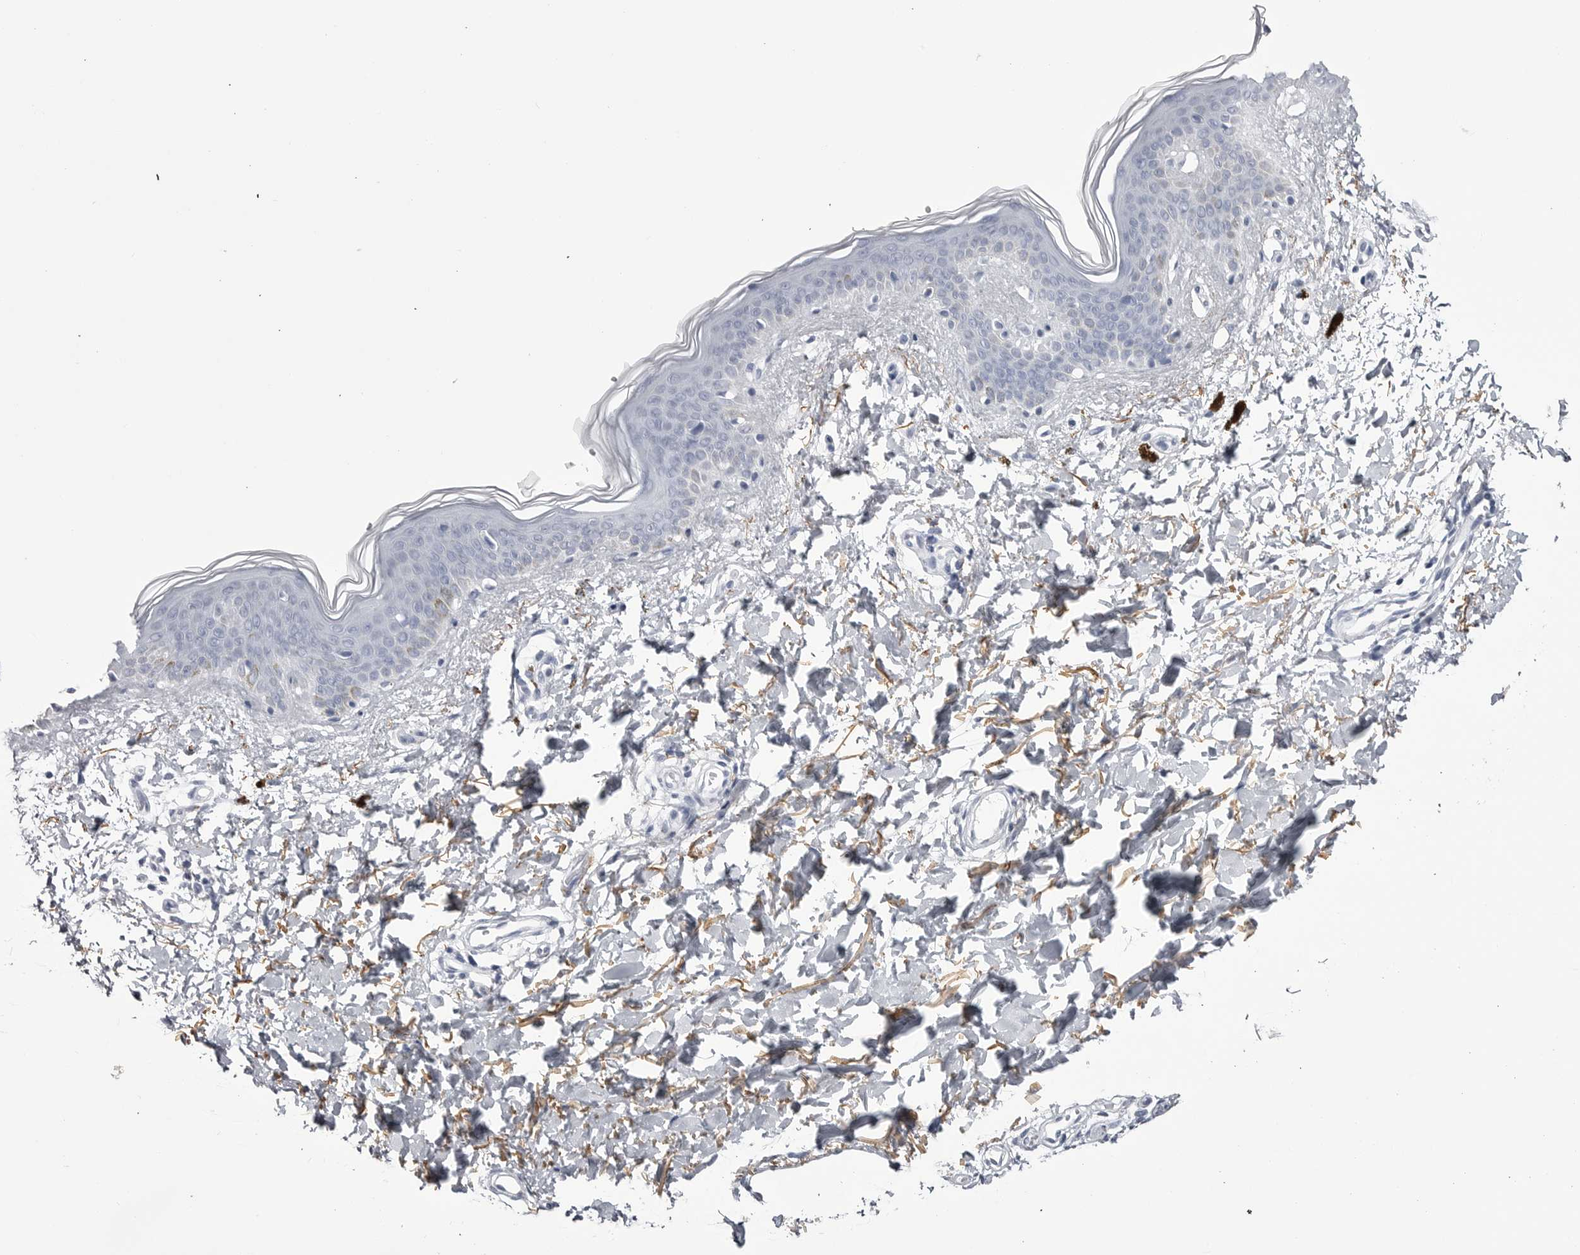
{"staining": {"intensity": "moderate", "quantity": ">75%", "location": "cytoplasmic/membranous"}, "tissue": "skin", "cell_type": "Fibroblasts", "image_type": "normal", "snomed": [{"axis": "morphology", "description": "Normal tissue, NOS"}, {"axis": "topography", "description": "Skin"}], "caption": "Moderate cytoplasmic/membranous positivity is seen in approximately >75% of fibroblasts in benign skin.", "gene": "COL26A1", "patient": {"sex": "female", "age": 46}}